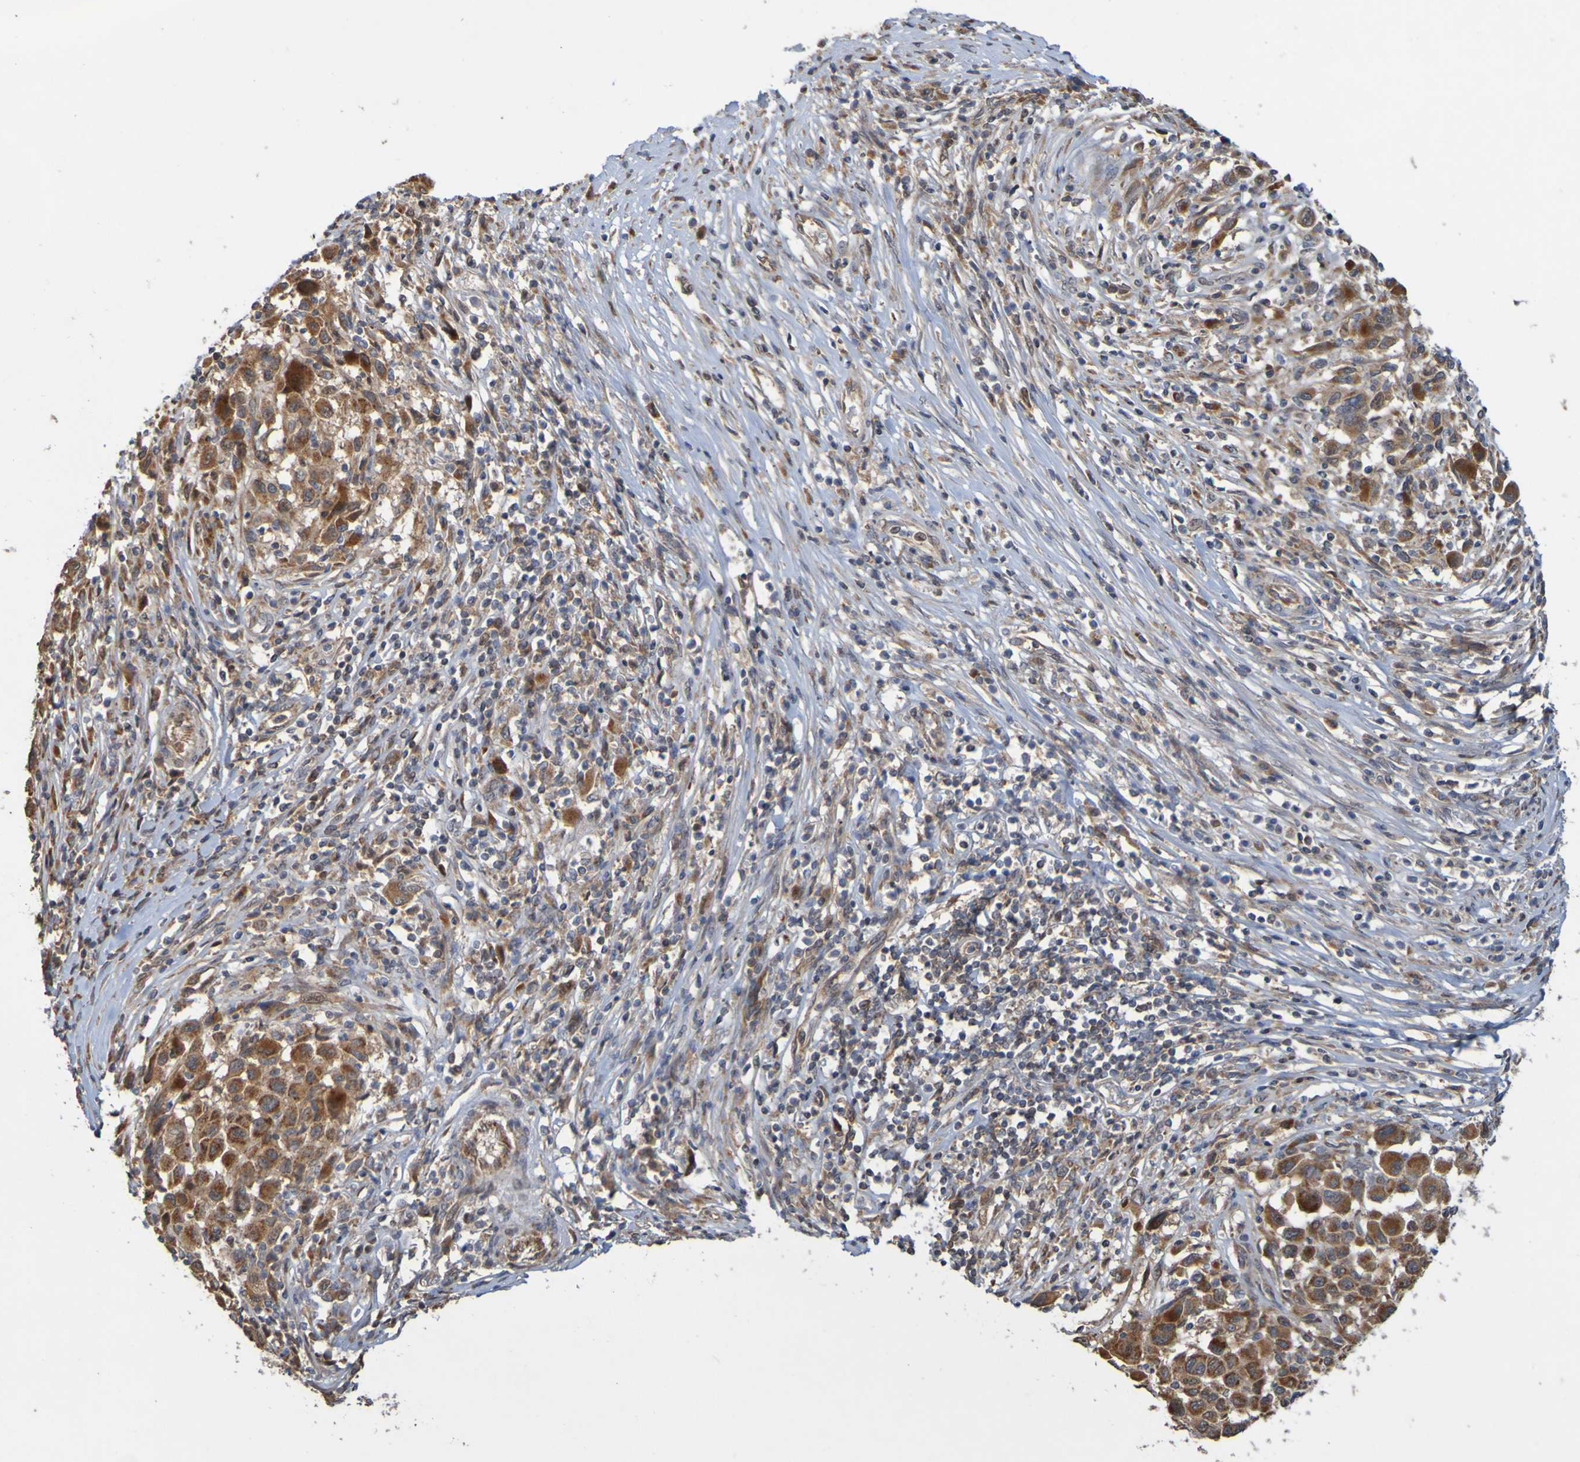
{"staining": {"intensity": "moderate", "quantity": ">75%", "location": "cytoplasmic/membranous"}, "tissue": "melanoma", "cell_type": "Tumor cells", "image_type": "cancer", "snomed": [{"axis": "morphology", "description": "Malignant melanoma, Metastatic site"}, {"axis": "topography", "description": "Lymph node"}], "caption": "A high-resolution photomicrograph shows immunohistochemistry (IHC) staining of melanoma, which displays moderate cytoplasmic/membranous staining in about >75% of tumor cells.", "gene": "TMBIM1", "patient": {"sex": "male", "age": 61}}